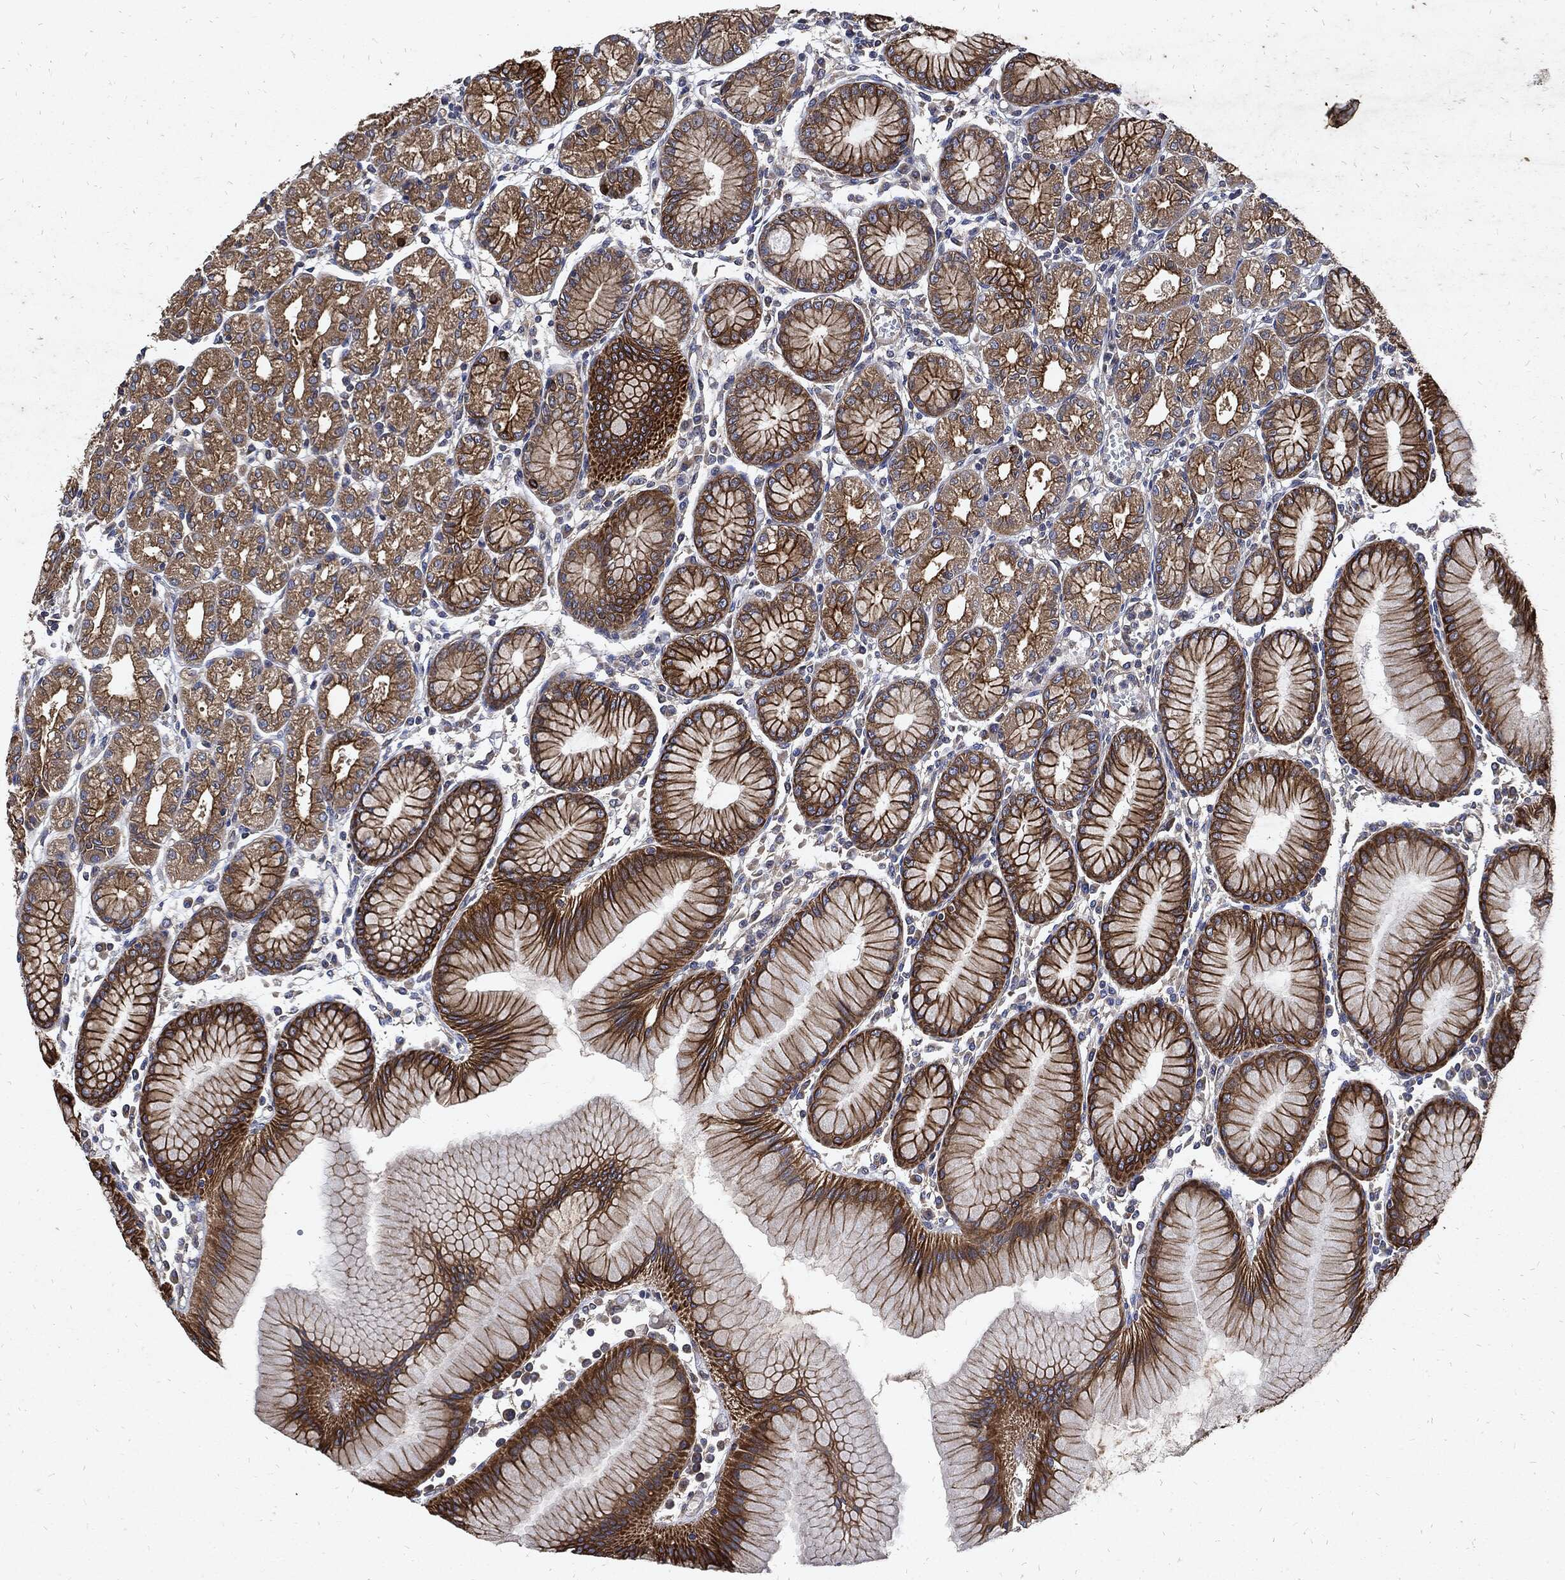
{"staining": {"intensity": "strong", "quantity": "25%-75%", "location": "cytoplasmic/membranous"}, "tissue": "stomach", "cell_type": "Glandular cells", "image_type": "normal", "snomed": [{"axis": "morphology", "description": "Normal tissue, NOS"}, {"axis": "topography", "description": "Stomach"}], "caption": "The micrograph displays immunohistochemical staining of benign stomach. There is strong cytoplasmic/membranous expression is seen in about 25%-75% of glandular cells.", "gene": "DCTN1", "patient": {"sex": "female", "age": 57}}